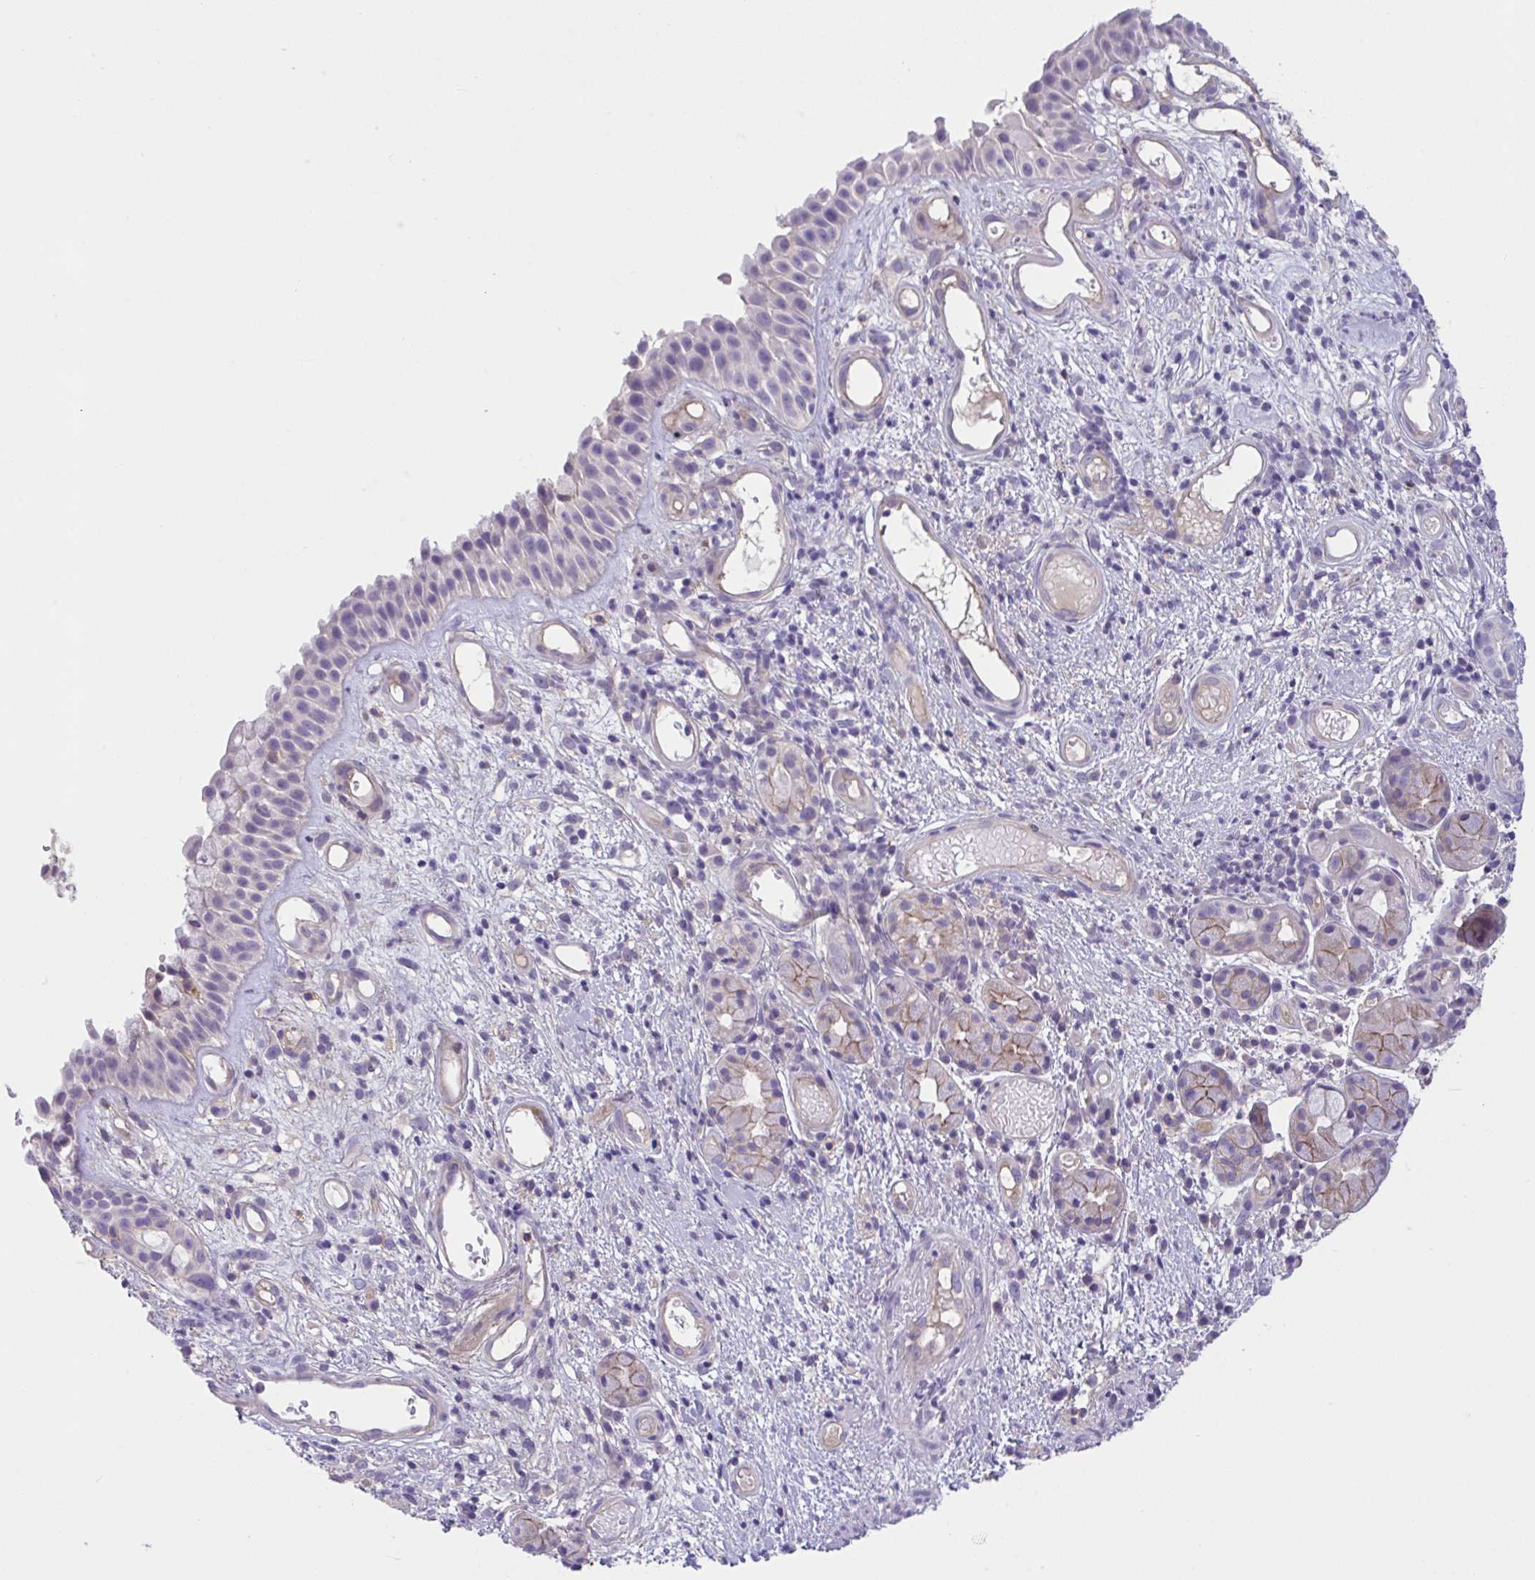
{"staining": {"intensity": "negative", "quantity": "none", "location": "none"}, "tissue": "nasopharynx", "cell_type": "Respiratory epithelial cells", "image_type": "normal", "snomed": [{"axis": "morphology", "description": "Normal tissue, NOS"}, {"axis": "morphology", "description": "Inflammation, NOS"}, {"axis": "topography", "description": "Nasopharynx"}], "caption": "The image displays no significant staining in respiratory epithelial cells of nasopharynx. (DAB immunohistochemistry (IHC) with hematoxylin counter stain).", "gene": "TTC7B", "patient": {"sex": "male", "age": 54}}